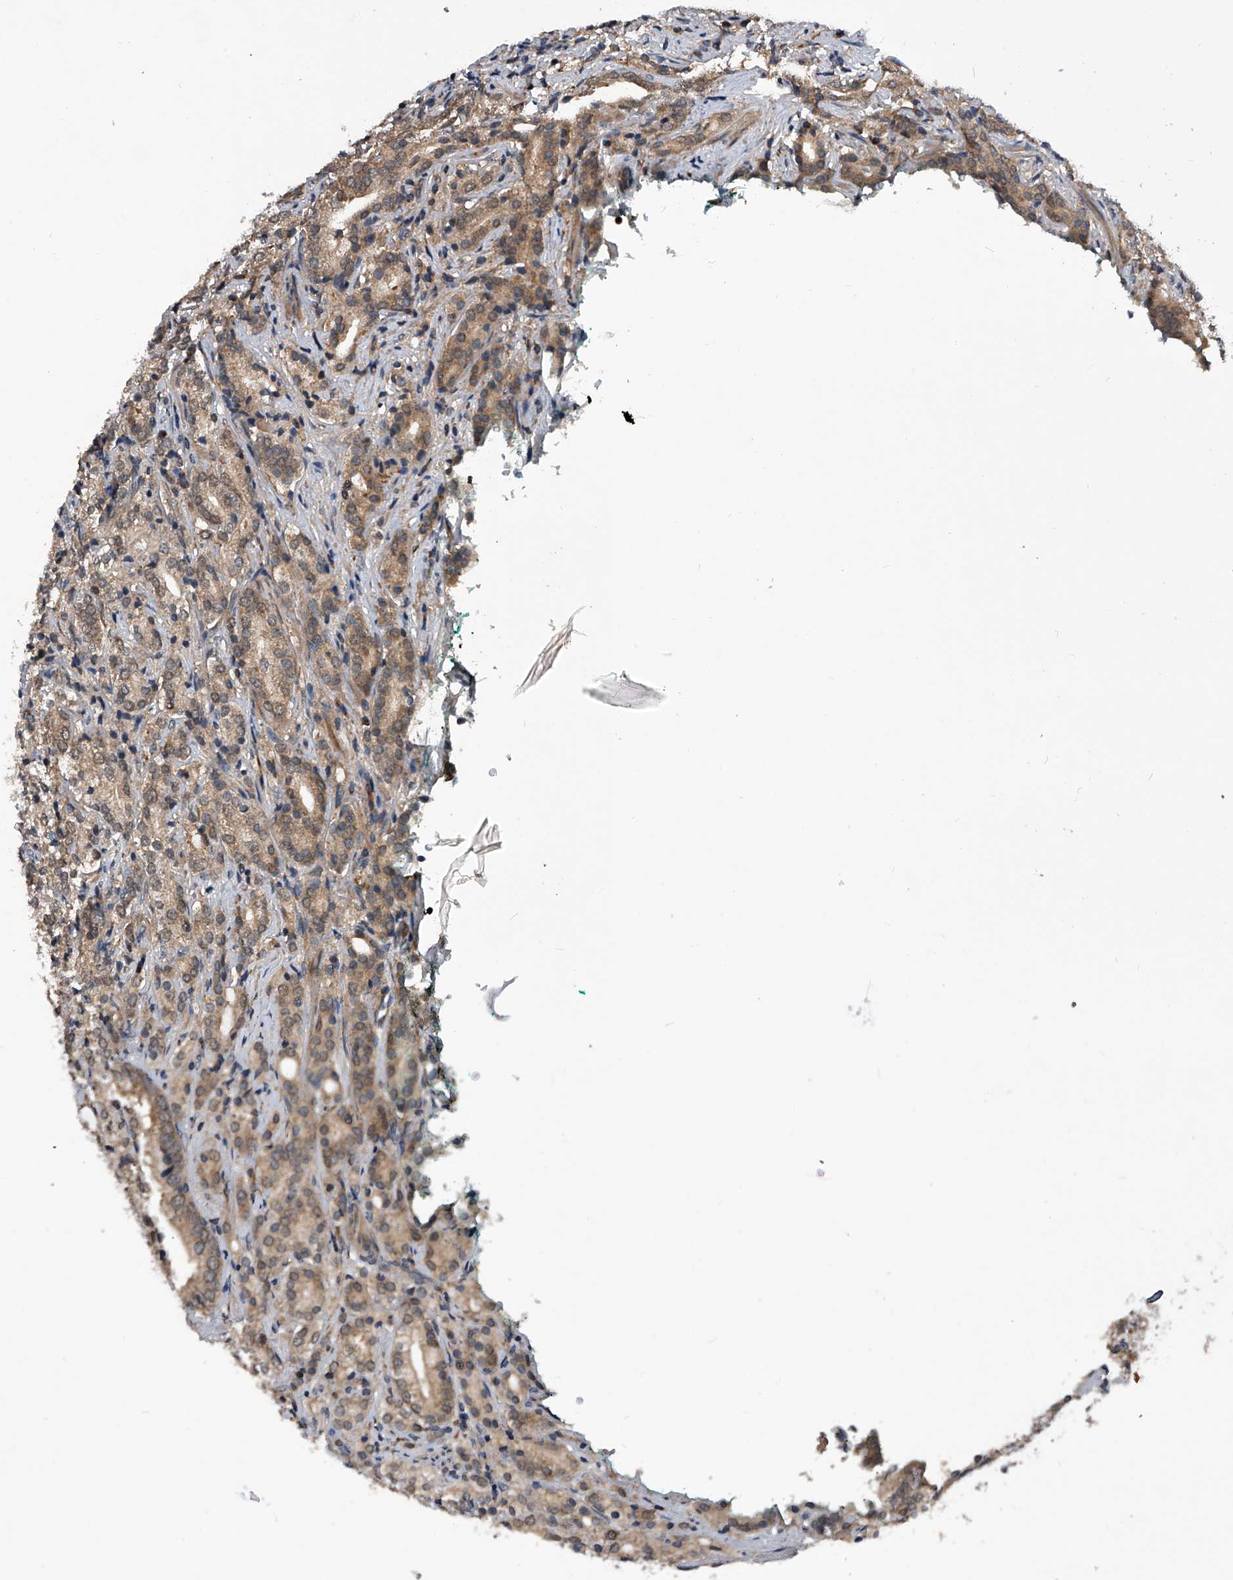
{"staining": {"intensity": "weak", "quantity": ">75%", "location": "cytoplasmic/membranous"}, "tissue": "prostate cancer", "cell_type": "Tumor cells", "image_type": "cancer", "snomed": [{"axis": "morphology", "description": "Adenocarcinoma, High grade"}, {"axis": "topography", "description": "Prostate"}], "caption": "Immunohistochemical staining of human prostate cancer (adenocarcinoma (high-grade)) demonstrates weak cytoplasmic/membranous protein positivity in about >75% of tumor cells.", "gene": "ZNF30", "patient": {"sex": "male", "age": 57}}